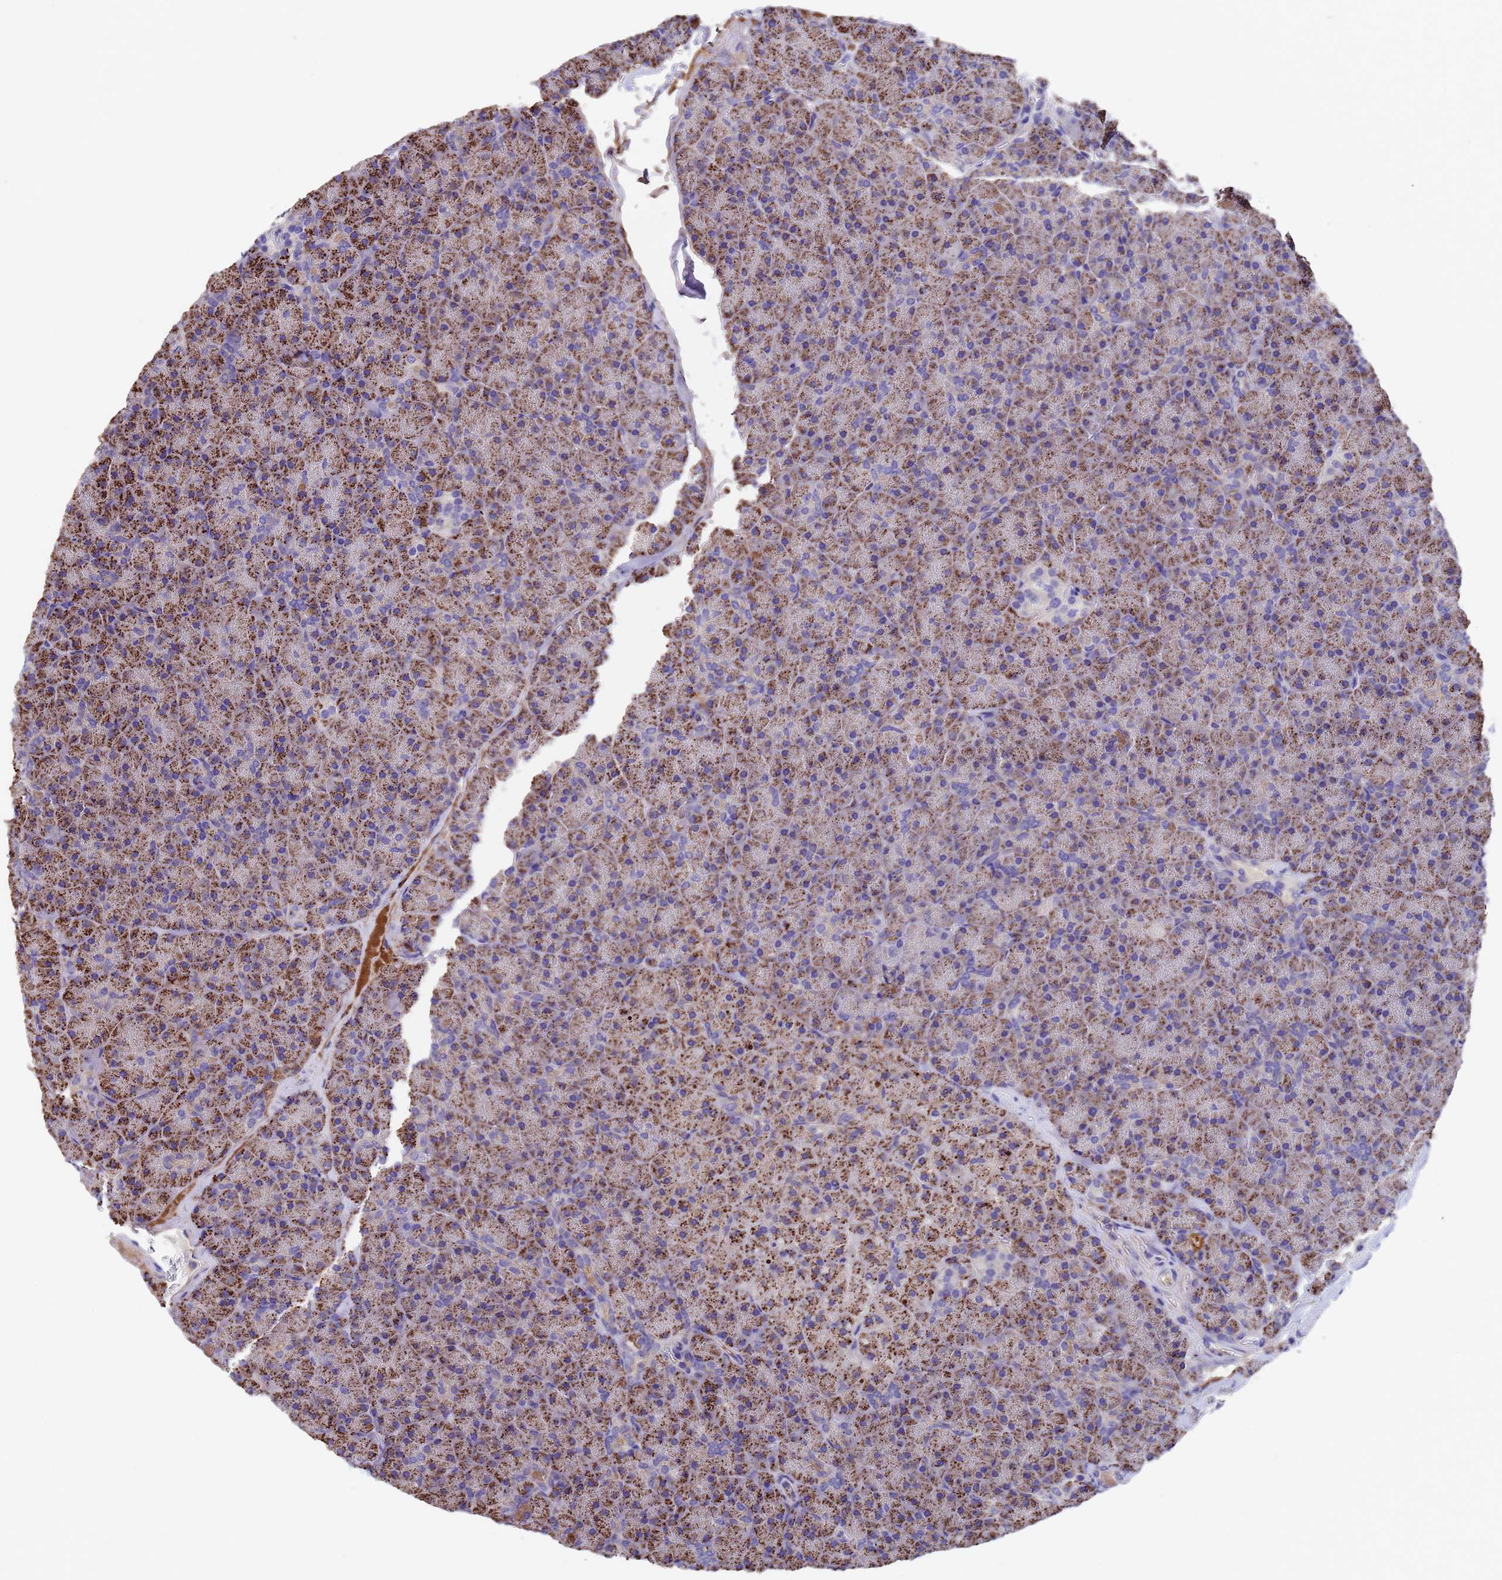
{"staining": {"intensity": "strong", "quantity": "25%-75%", "location": "cytoplasmic/membranous"}, "tissue": "pancreas", "cell_type": "Exocrine glandular cells", "image_type": "normal", "snomed": [{"axis": "morphology", "description": "Normal tissue, NOS"}, {"axis": "topography", "description": "Pancreas"}], "caption": "Pancreas stained for a protein demonstrates strong cytoplasmic/membranous positivity in exocrine glandular cells. The protein of interest is shown in brown color, while the nuclei are stained blue.", "gene": "ELP6", "patient": {"sex": "male", "age": 36}}